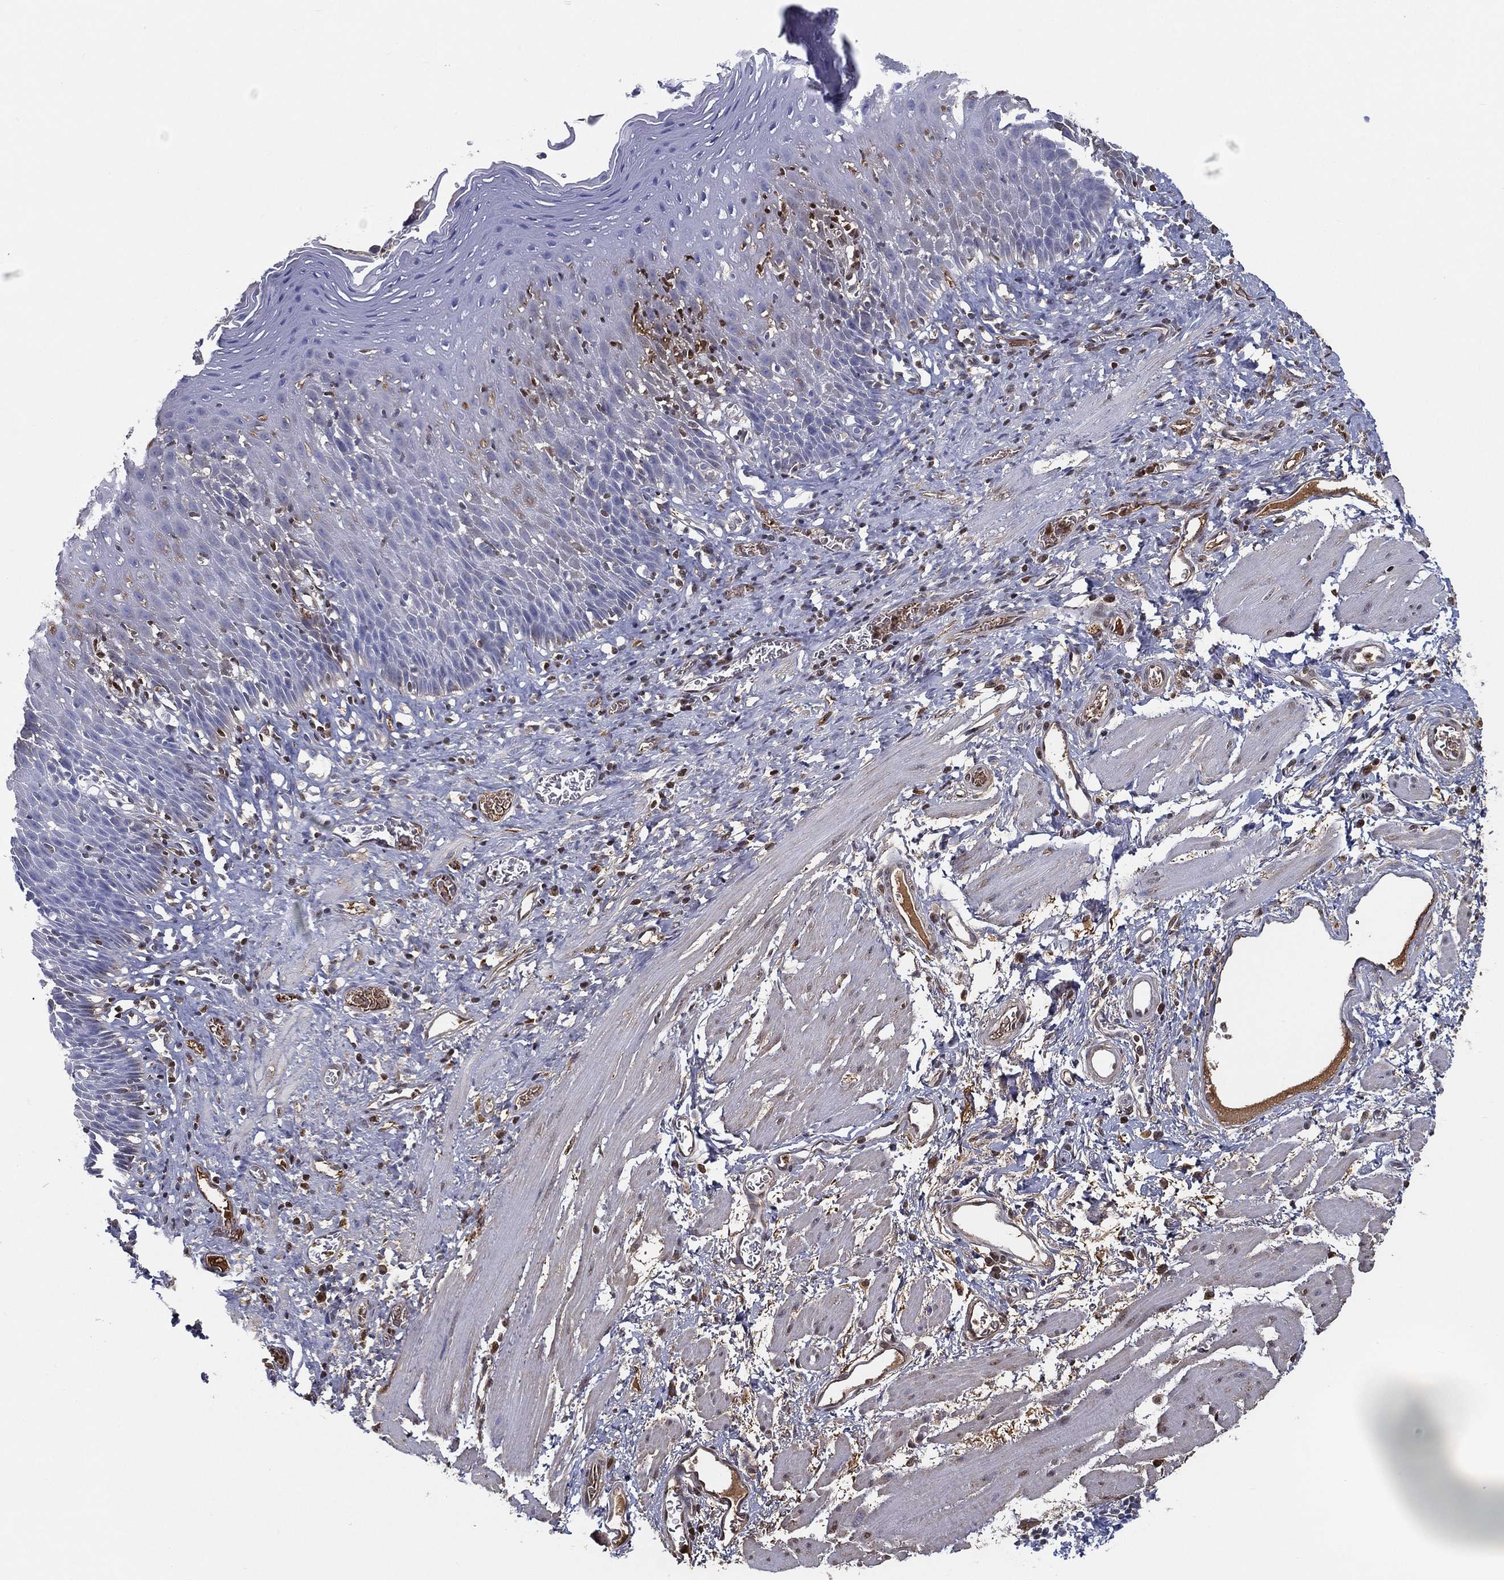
{"staining": {"intensity": "negative", "quantity": "none", "location": "none"}, "tissue": "esophagus", "cell_type": "Squamous epithelial cells", "image_type": "normal", "snomed": [{"axis": "morphology", "description": "Normal tissue, NOS"}, {"axis": "morphology", "description": "Adenocarcinoma, NOS"}, {"axis": "topography", "description": "Esophagus"}, {"axis": "topography", "description": "Stomach, upper"}], "caption": "Immunohistochemistry (IHC) histopathology image of benign esophagus: human esophagus stained with DAB (3,3'-diaminobenzidine) shows no significant protein staining in squamous epithelial cells.", "gene": "IFNB1", "patient": {"sex": "male", "age": 74}}